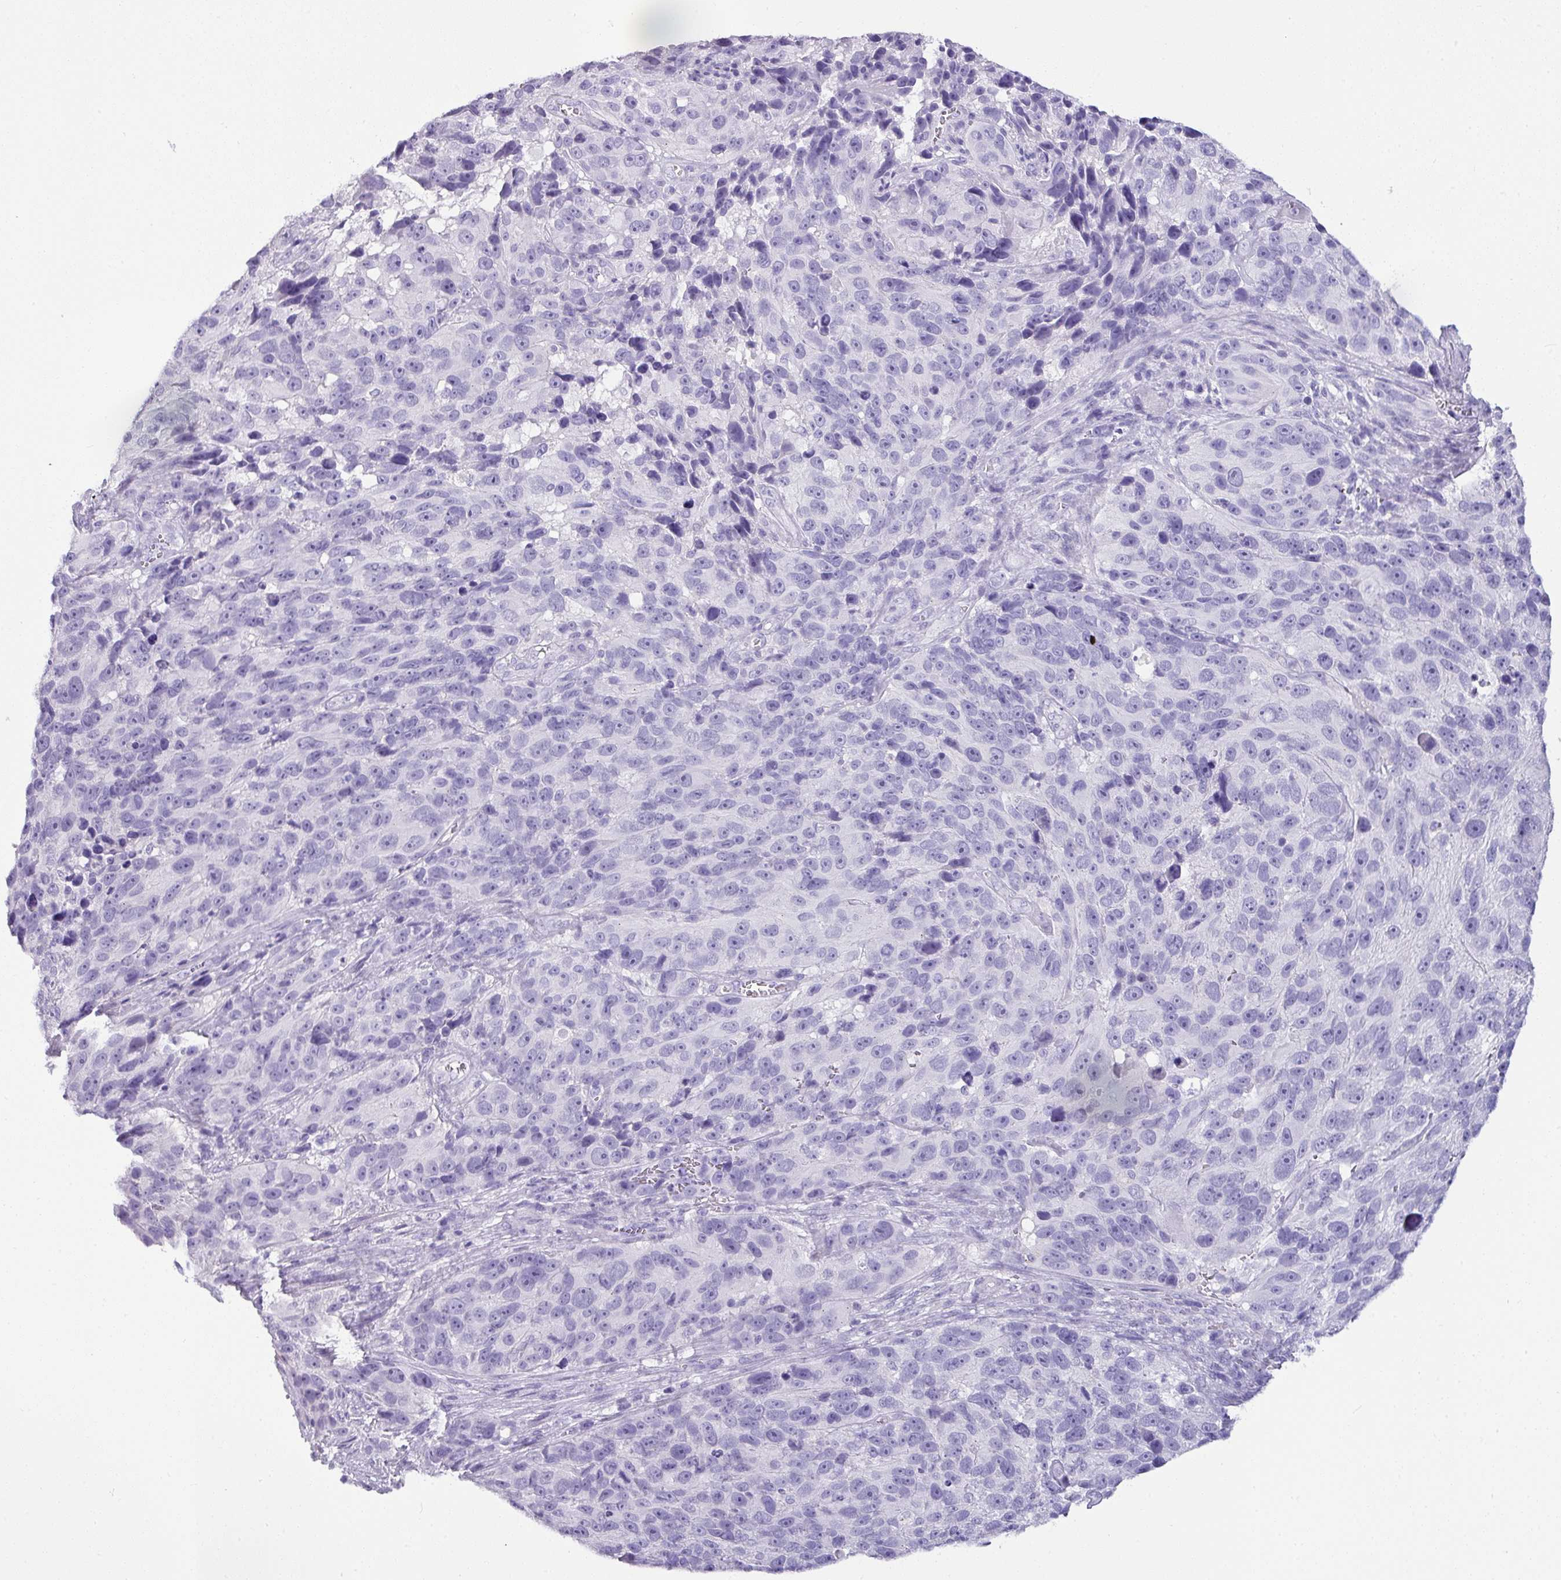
{"staining": {"intensity": "negative", "quantity": "none", "location": "none"}, "tissue": "melanoma", "cell_type": "Tumor cells", "image_type": "cancer", "snomed": [{"axis": "morphology", "description": "Malignant melanoma, NOS"}, {"axis": "topography", "description": "Skin"}], "caption": "Micrograph shows no protein expression in tumor cells of malignant melanoma tissue. (DAB immunohistochemistry (IHC), high magnification).", "gene": "NAPSA", "patient": {"sex": "male", "age": 84}}